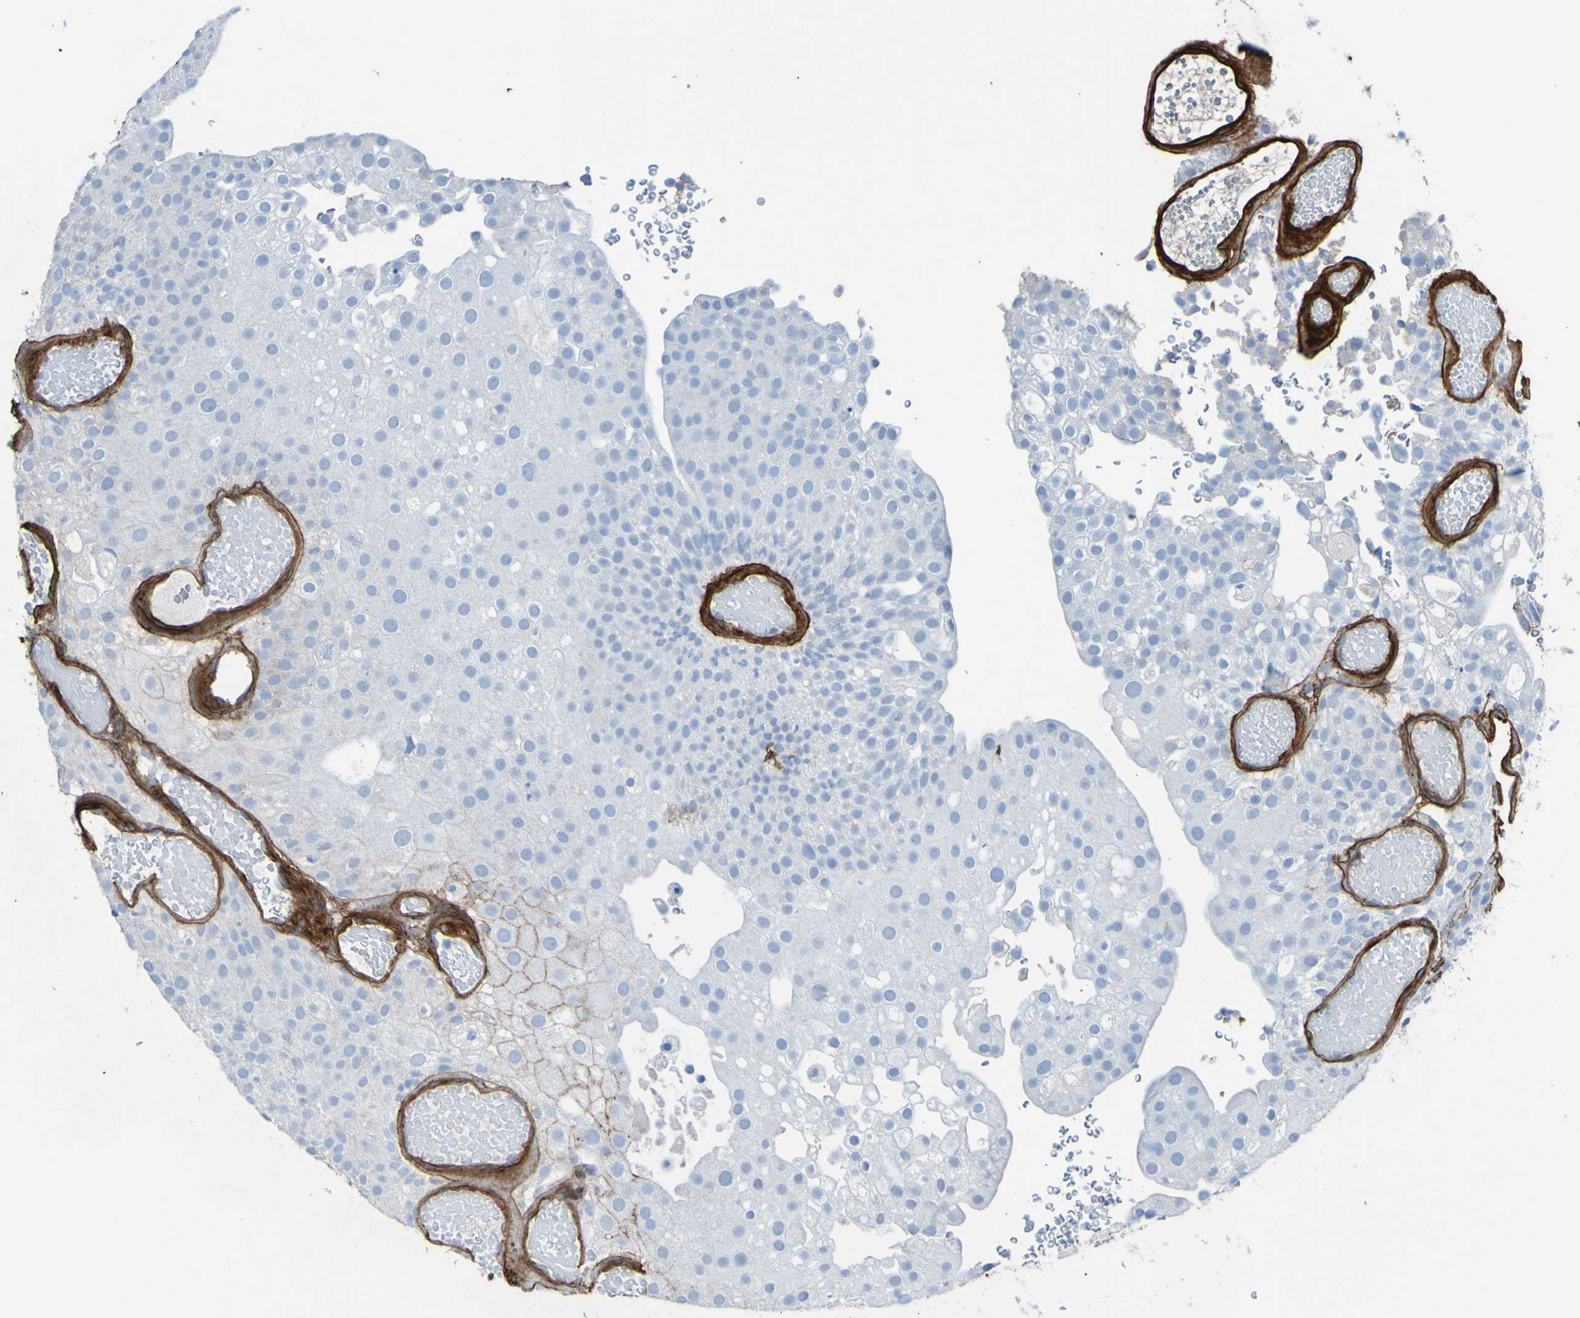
{"staining": {"intensity": "negative", "quantity": "none", "location": "none"}, "tissue": "urothelial cancer", "cell_type": "Tumor cells", "image_type": "cancer", "snomed": [{"axis": "morphology", "description": "Urothelial carcinoma, Low grade"}, {"axis": "topography", "description": "Urinary bladder"}], "caption": "An image of urothelial cancer stained for a protein exhibits no brown staining in tumor cells. (DAB immunohistochemistry with hematoxylin counter stain).", "gene": "COL4A2", "patient": {"sex": "male", "age": 78}}